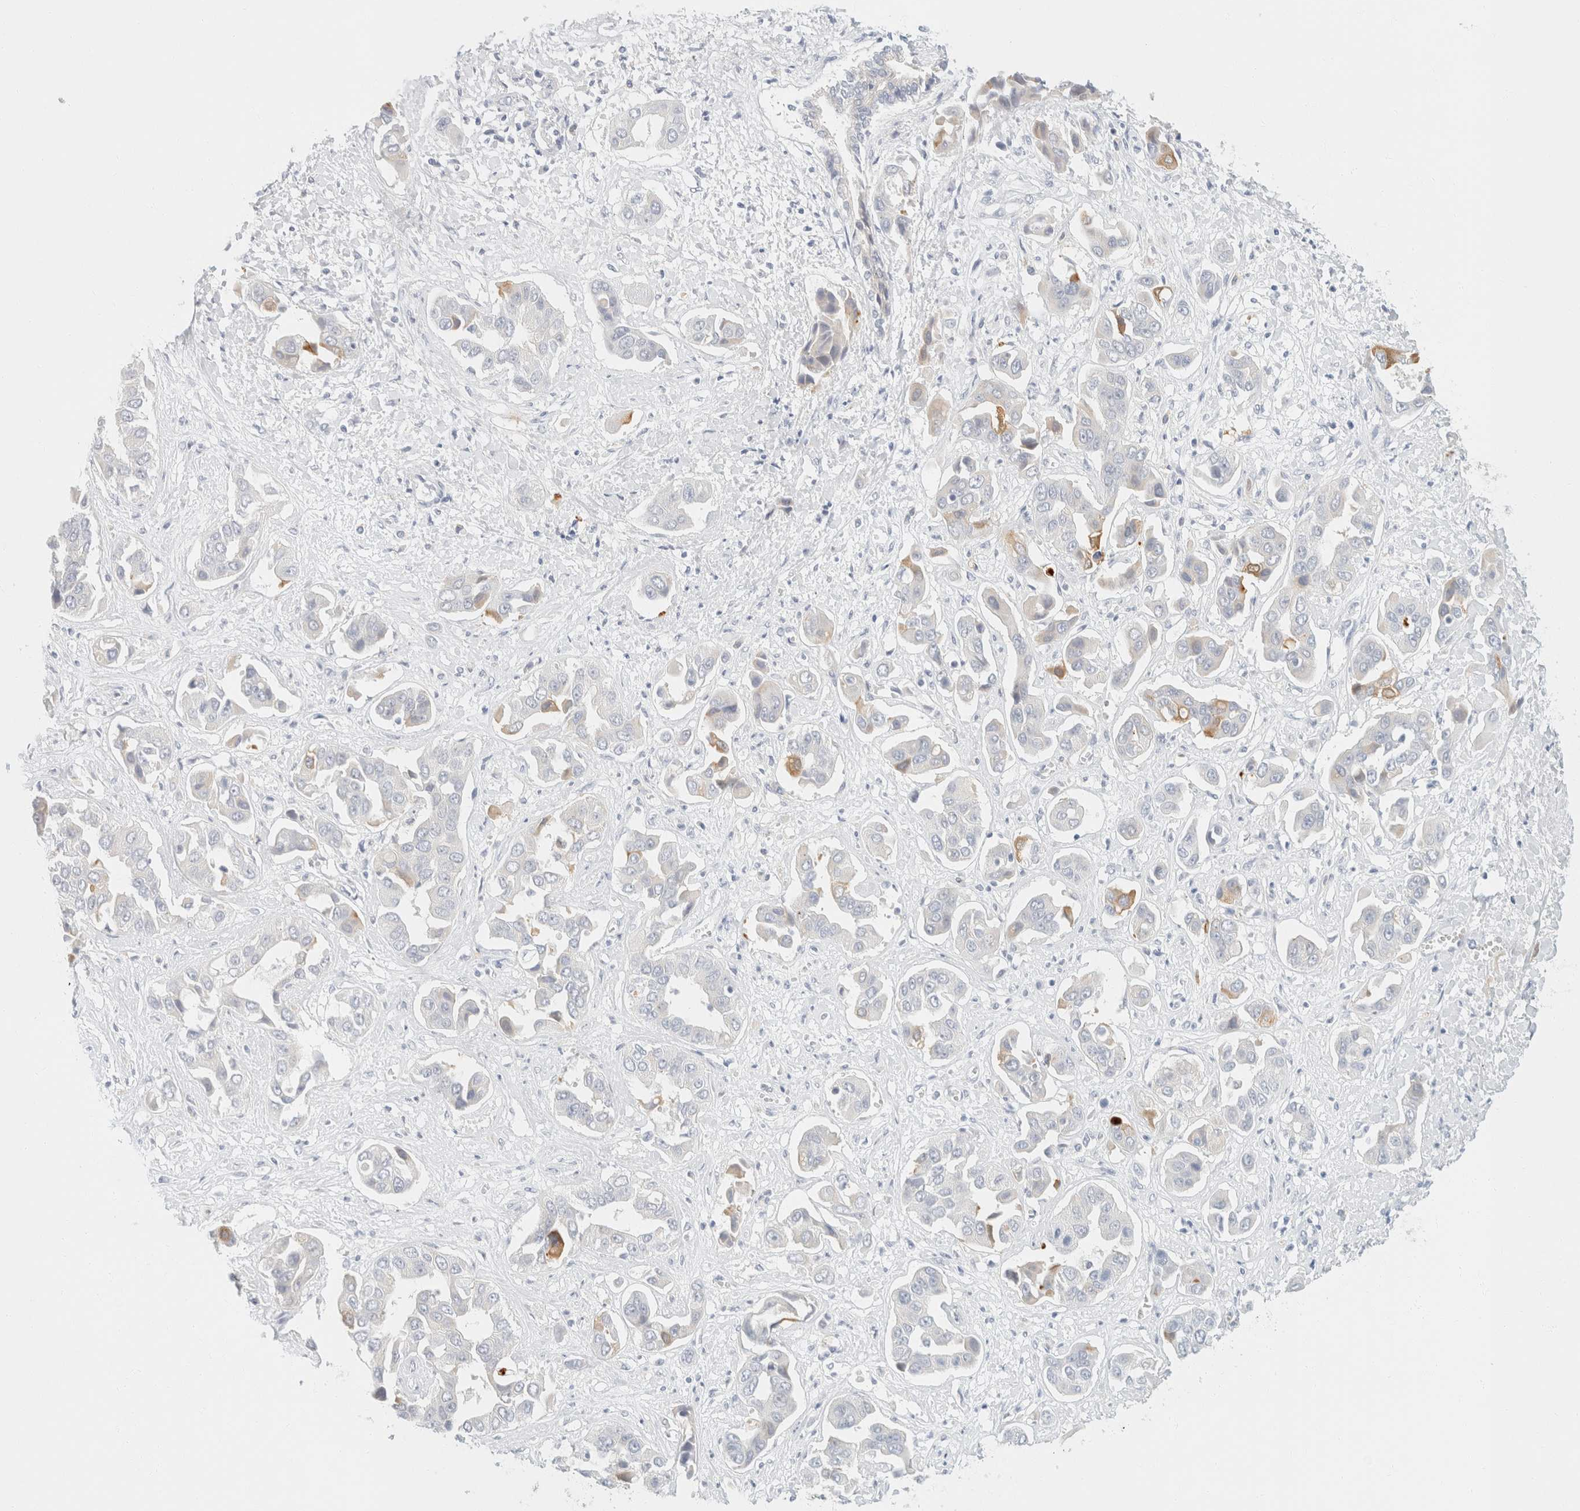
{"staining": {"intensity": "weak", "quantity": "<25%", "location": "cytoplasmic/membranous"}, "tissue": "liver cancer", "cell_type": "Tumor cells", "image_type": "cancer", "snomed": [{"axis": "morphology", "description": "Cholangiocarcinoma"}, {"axis": "topography", "description": "Liver"}], "caption": "A photomicrograph of human liver cancer is negative for staining in tumor cells.", "gene": "KRT20", "patient": {"sex": "female", "age": 52}}